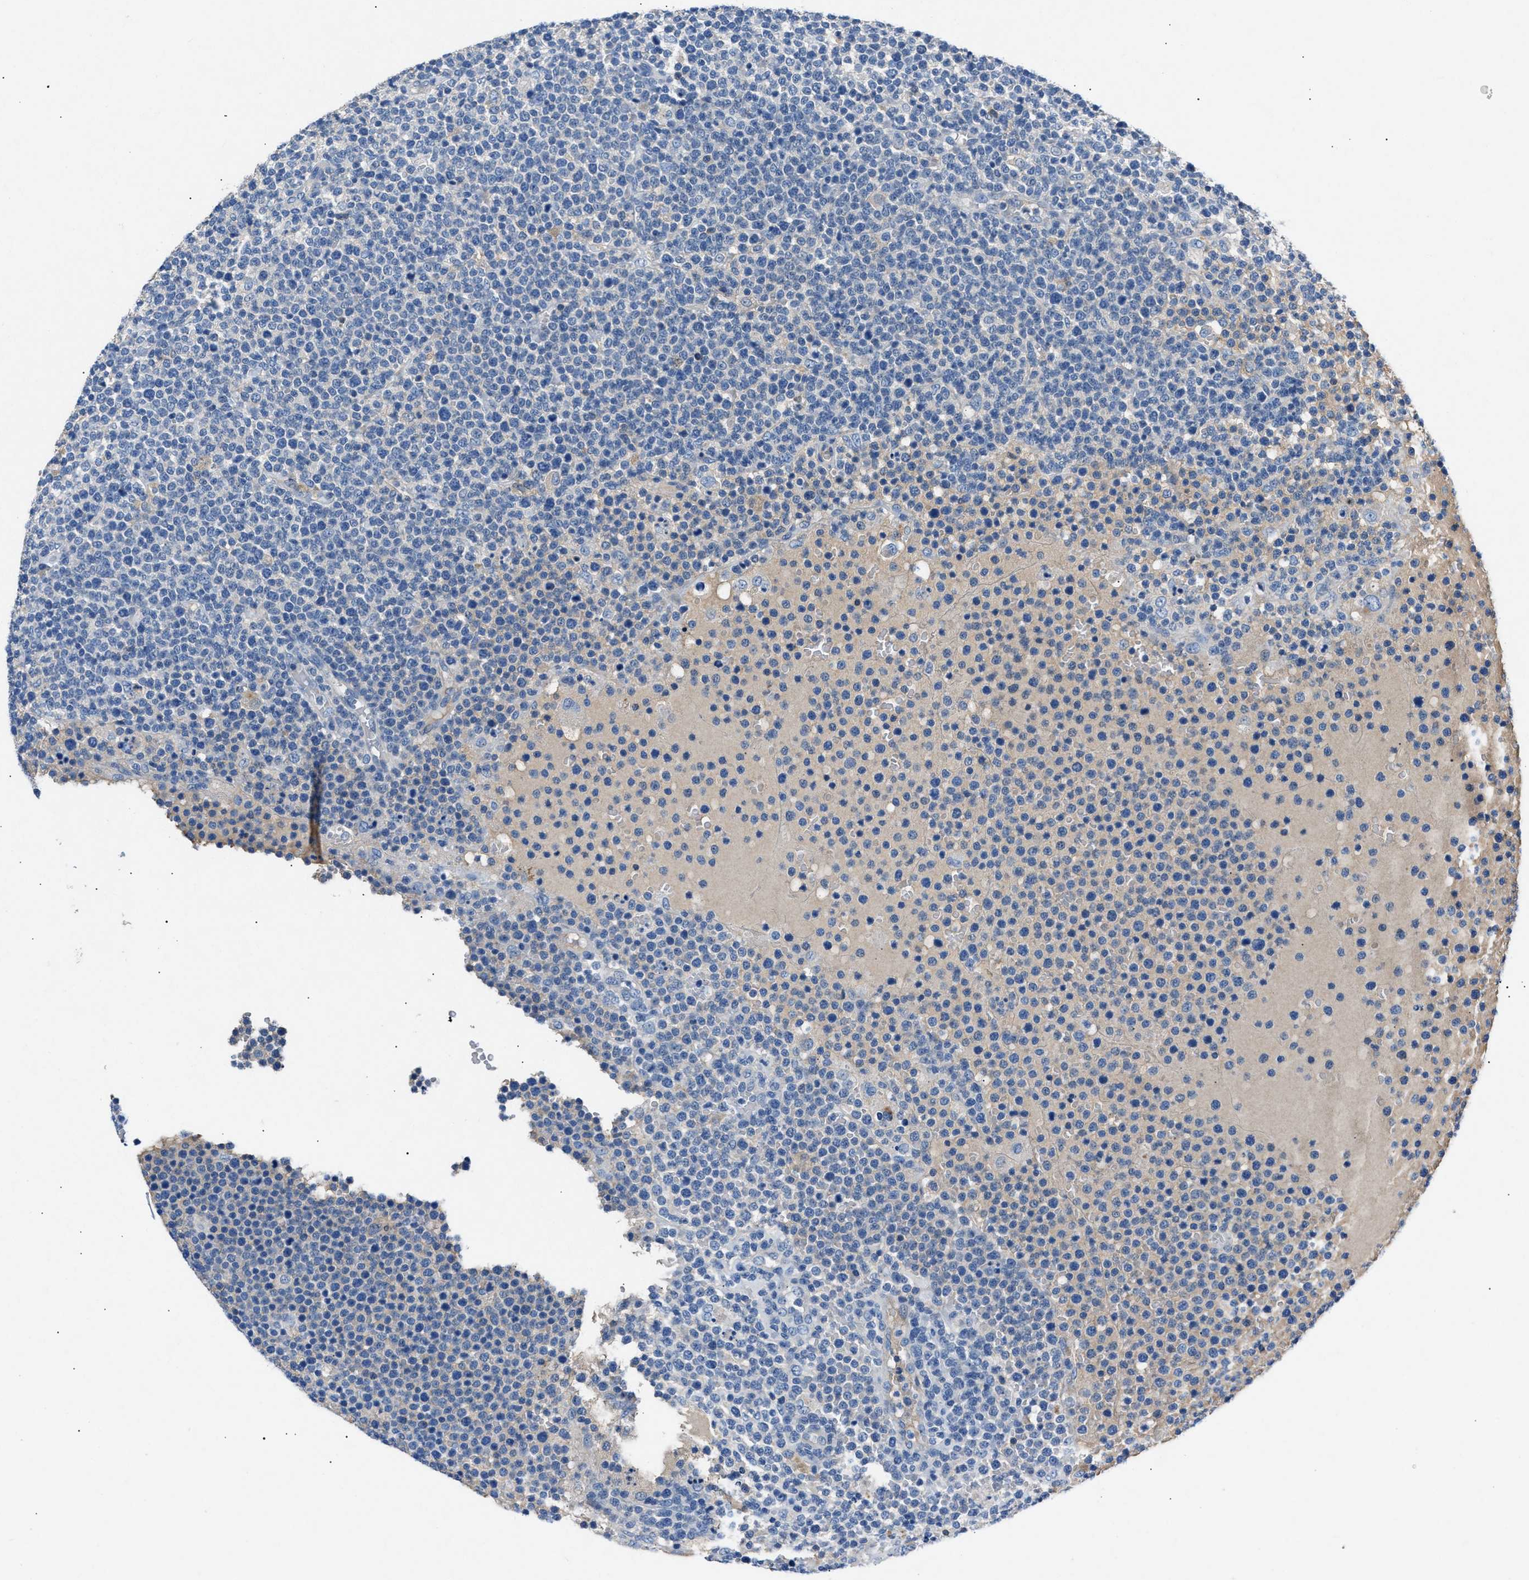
{"staining": {"intensity": "negative", "quantity": "none", "location": "none"}, "tissue": "lymphoma", "cell_type": "Tumor cells", "image_type": "cancer", "snomed": [{"axis": "morphology", "description": "Malignant lymphoma, non-Hodgkin's type, High grade"}, {"axis": "topography", "description": "Lymph node"}], "caption": "An immunohistochemistry (IHC) photomicrograph of lymphoma is shown. There is no staining in tumor cells of lymphoma.", "gene": "DNAAF5", "patient": {"sex": "male", "age": 61}}